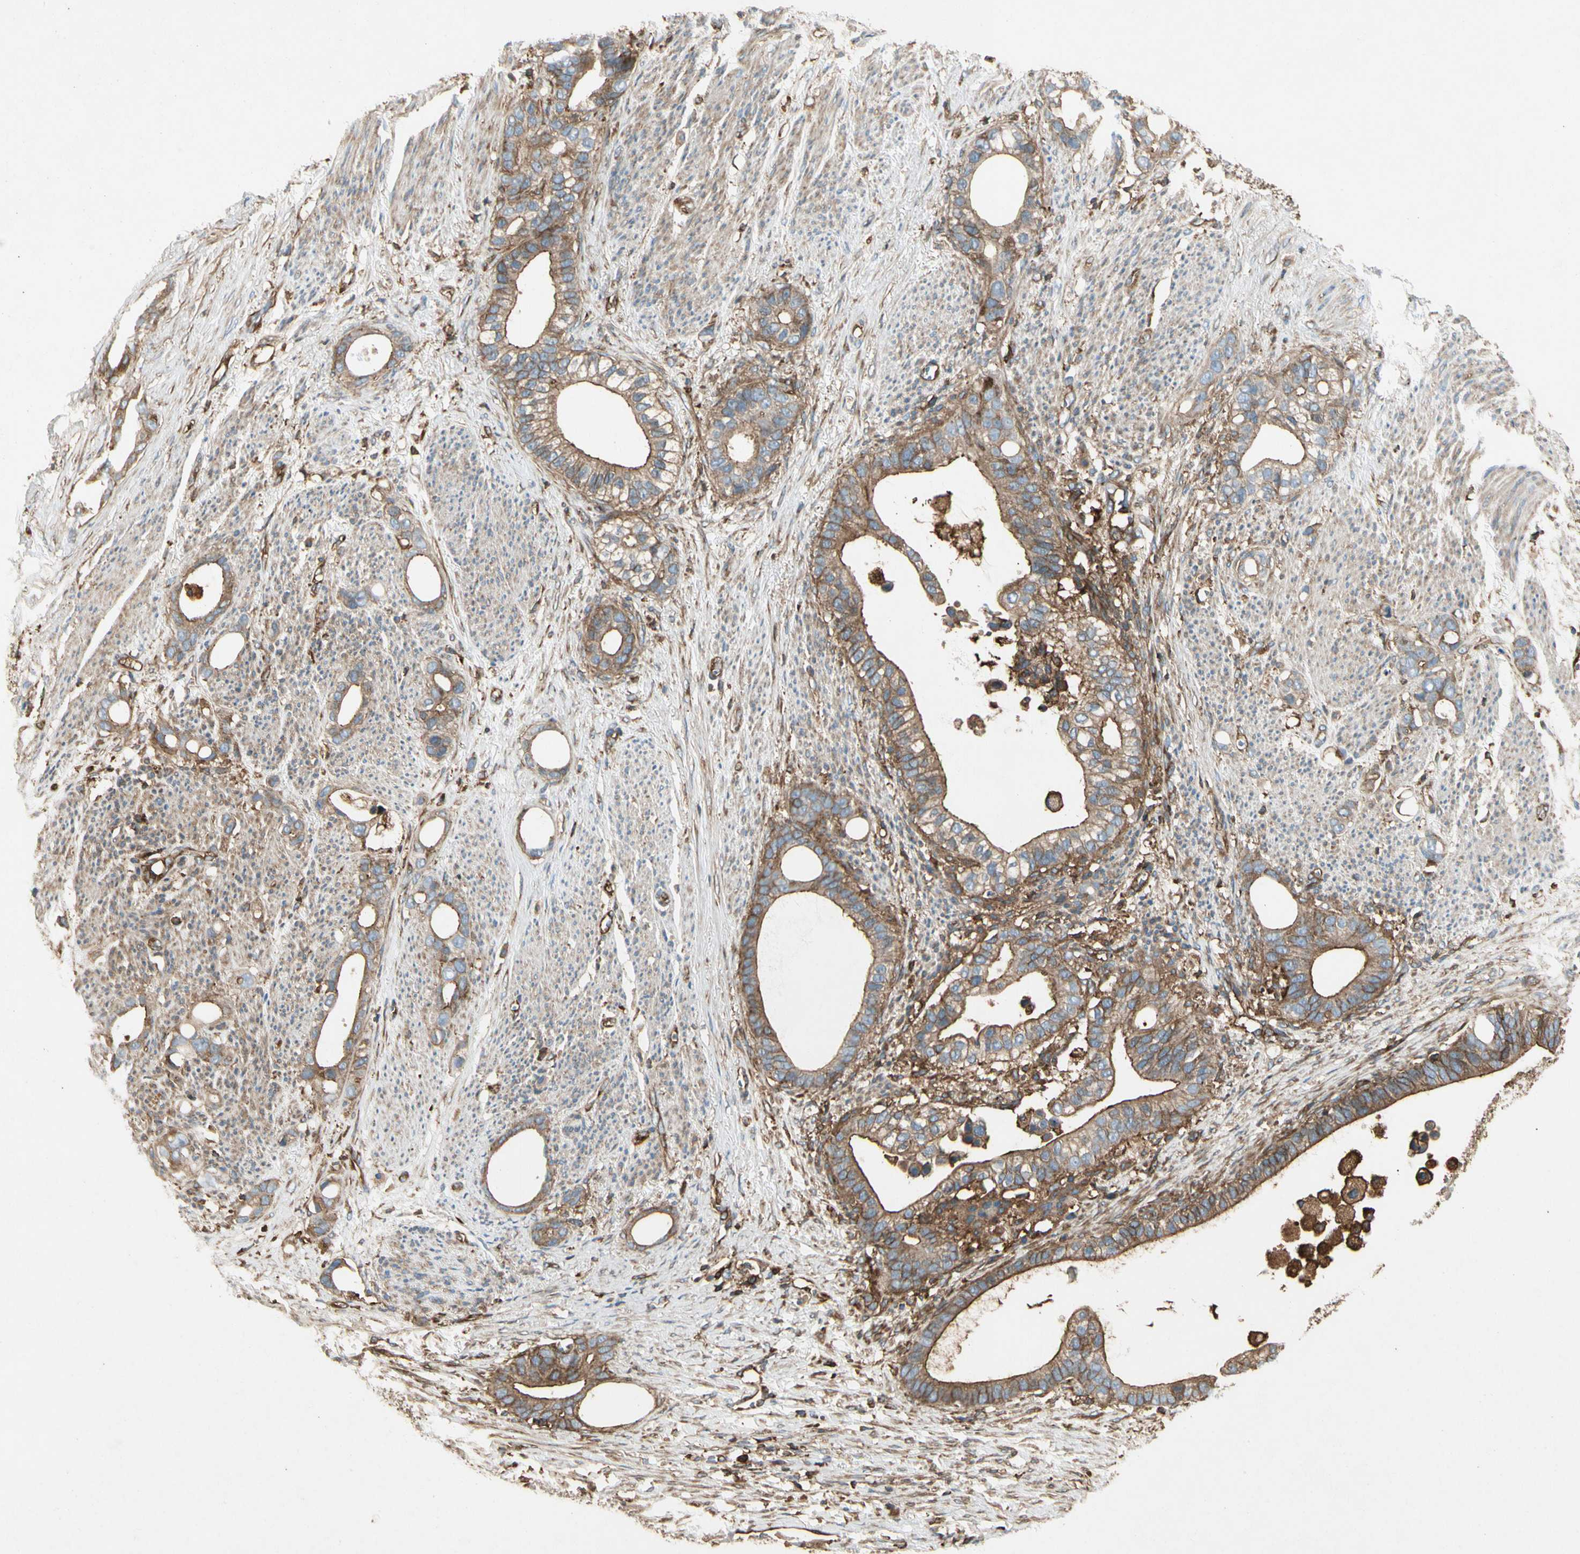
{"staining": {"intensity": "moderate", "quantity": ">75%", "location": "cytoplasmic/membranous"}, "tissue": "stomach cancer", "cell_type": "Tumor cells", "image_type": "cancer", "snomed": [{"axis": "morphology", "description": "Adenocarcinoma, NOS"}, {"axis": "topography", "description": "Stomach"}], "caption": "This image displays stomach cancer (adenocarcinoma) stained with IHC to label a protein in brown. The cytoplasmic/membranous of tumor cells show moderate positivity for the protein. Nuclei are counter-stained blue.", "gene": "ARPC2", "patient": {"sex": "female", "age": 75}}